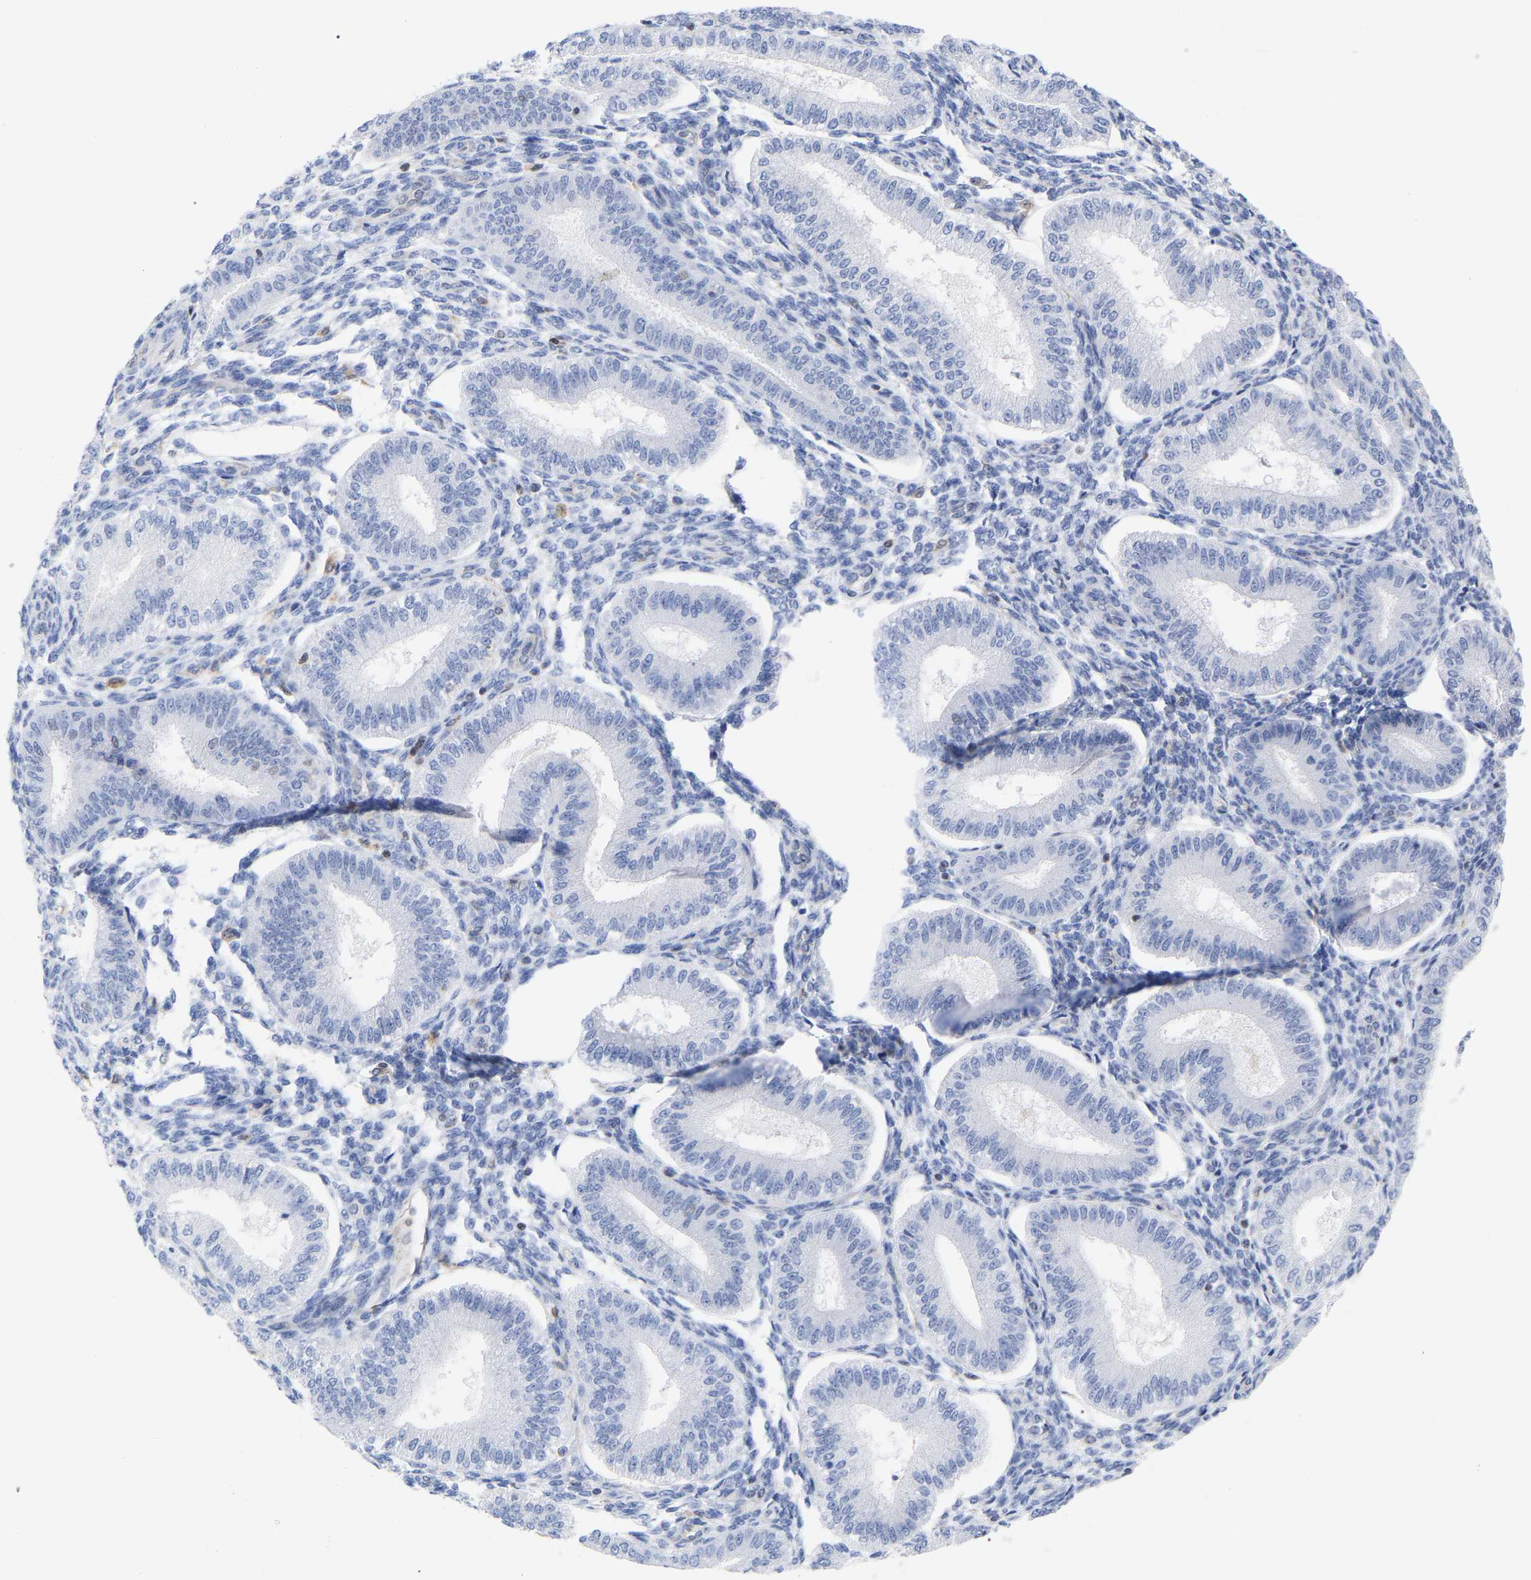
{"staining": {"intensity": "negative", "quantity": "none", "location": "none"}, "tissue": "endometrium", "cell_type": "Cells in endometrial stroma", "image_type": "normal", "snomed": [{"axis": "morphology", "description": "Normal tissue, NOS"}, {"axis": "topography", "description": "Endometrium"}], "caption": "Immunohistochemistry photomicrograph of benign endometrium: human endometrium stained with DAB (3,3'-diaminobenzidine) demonstrates no significant protein positivity in cells in endometrial stroma.", "gene": "GIMAP4", "patient": {"sex": "female", "age": 39}}